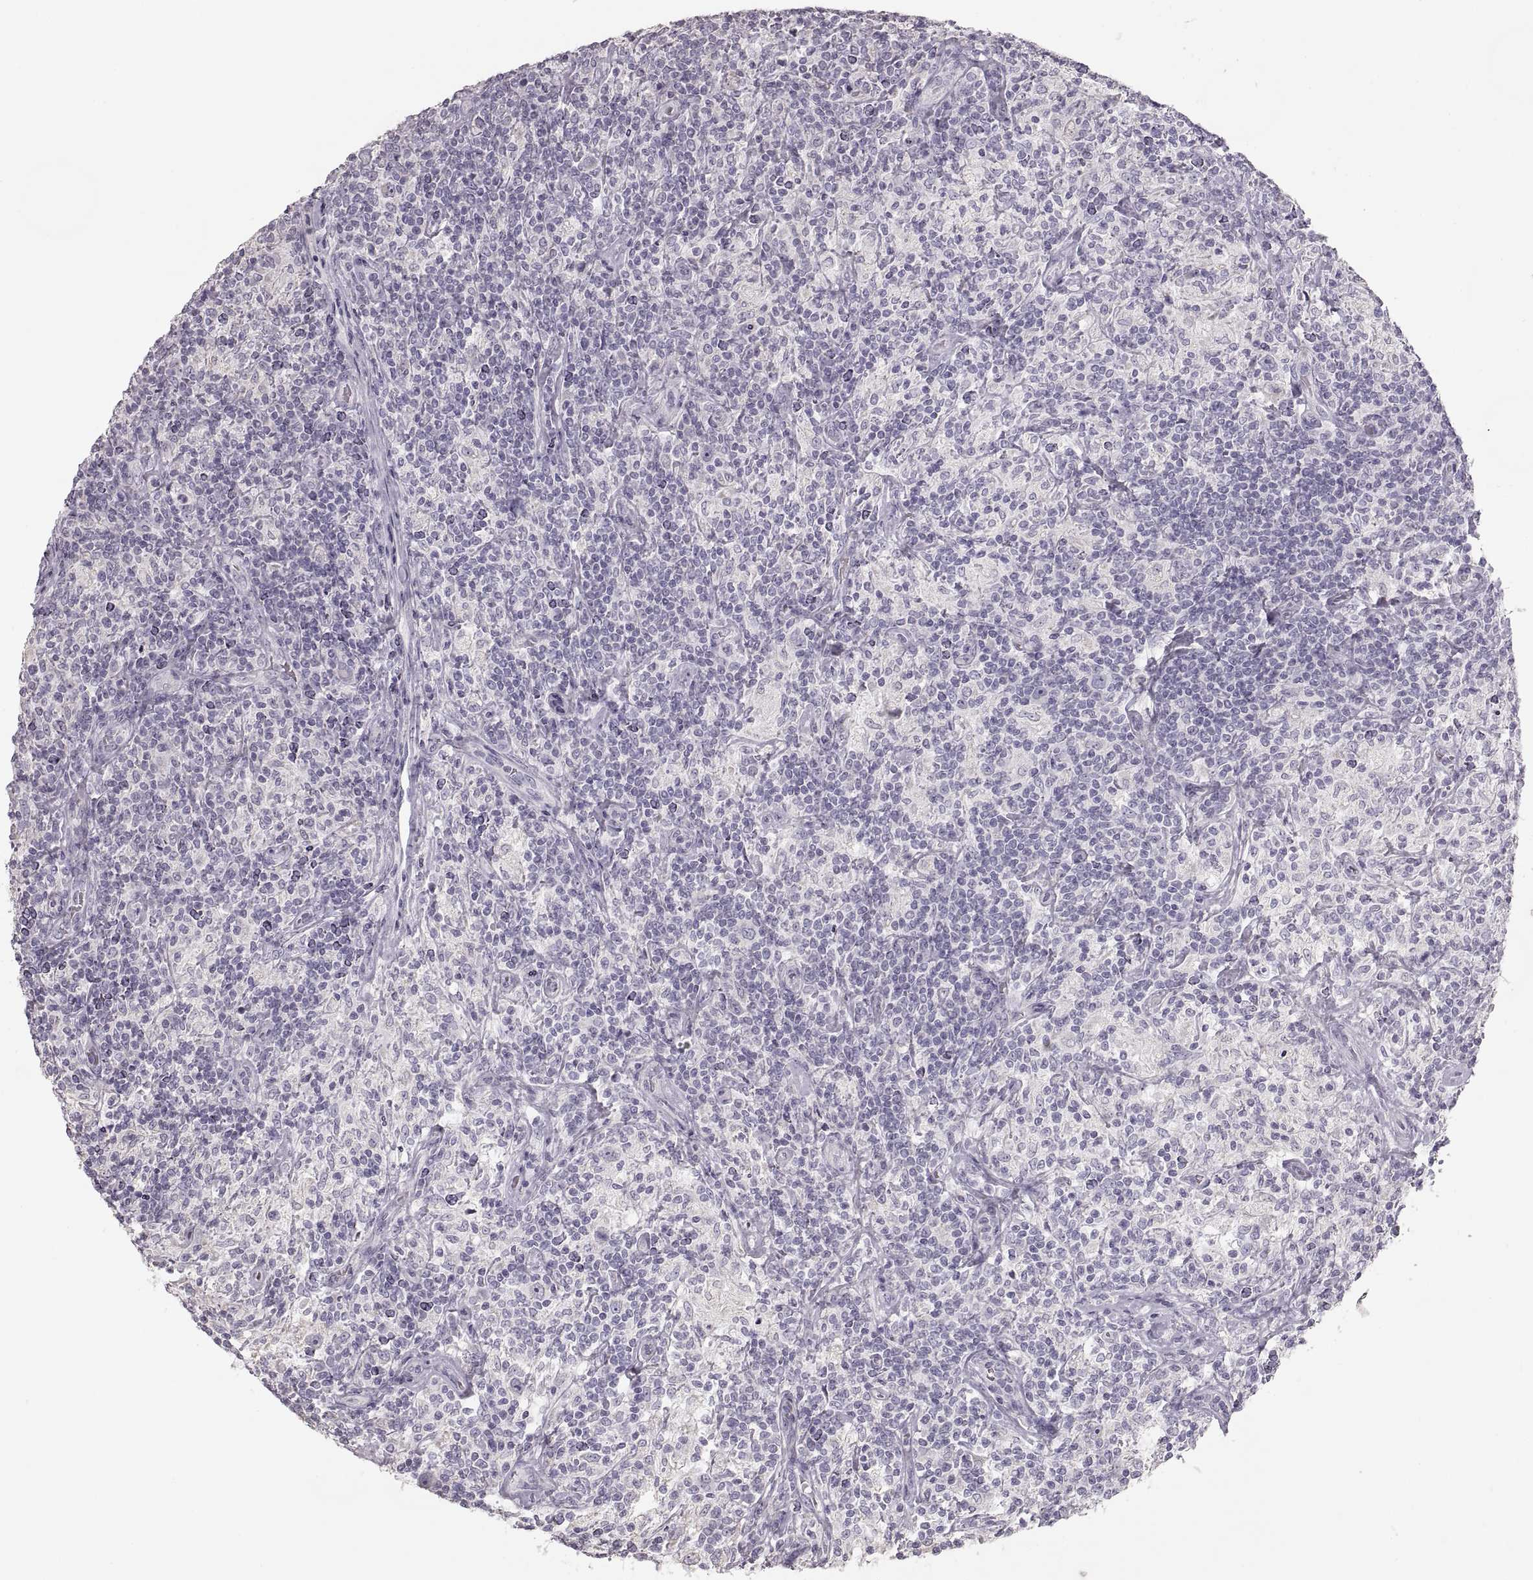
{"staining": {"intensity": "negative", "quantity": "none", "location": "none"}, "tissue": "lymphoma", "cell_type": "Tumor cells", "image_type": "cancer", "snomed": [{"axis": "morphology", "description": "Hodgkin's disease, NOS"}, {"axis": "topography", "description": "Lymph node"}], "caption": "Micrograph shows no protein expression in tumor cells of Hodgkin's disease tissue. Nuclei are stained in blue.", "gene": "ZP3", "patient": {"sex": "male", "age": 70}}